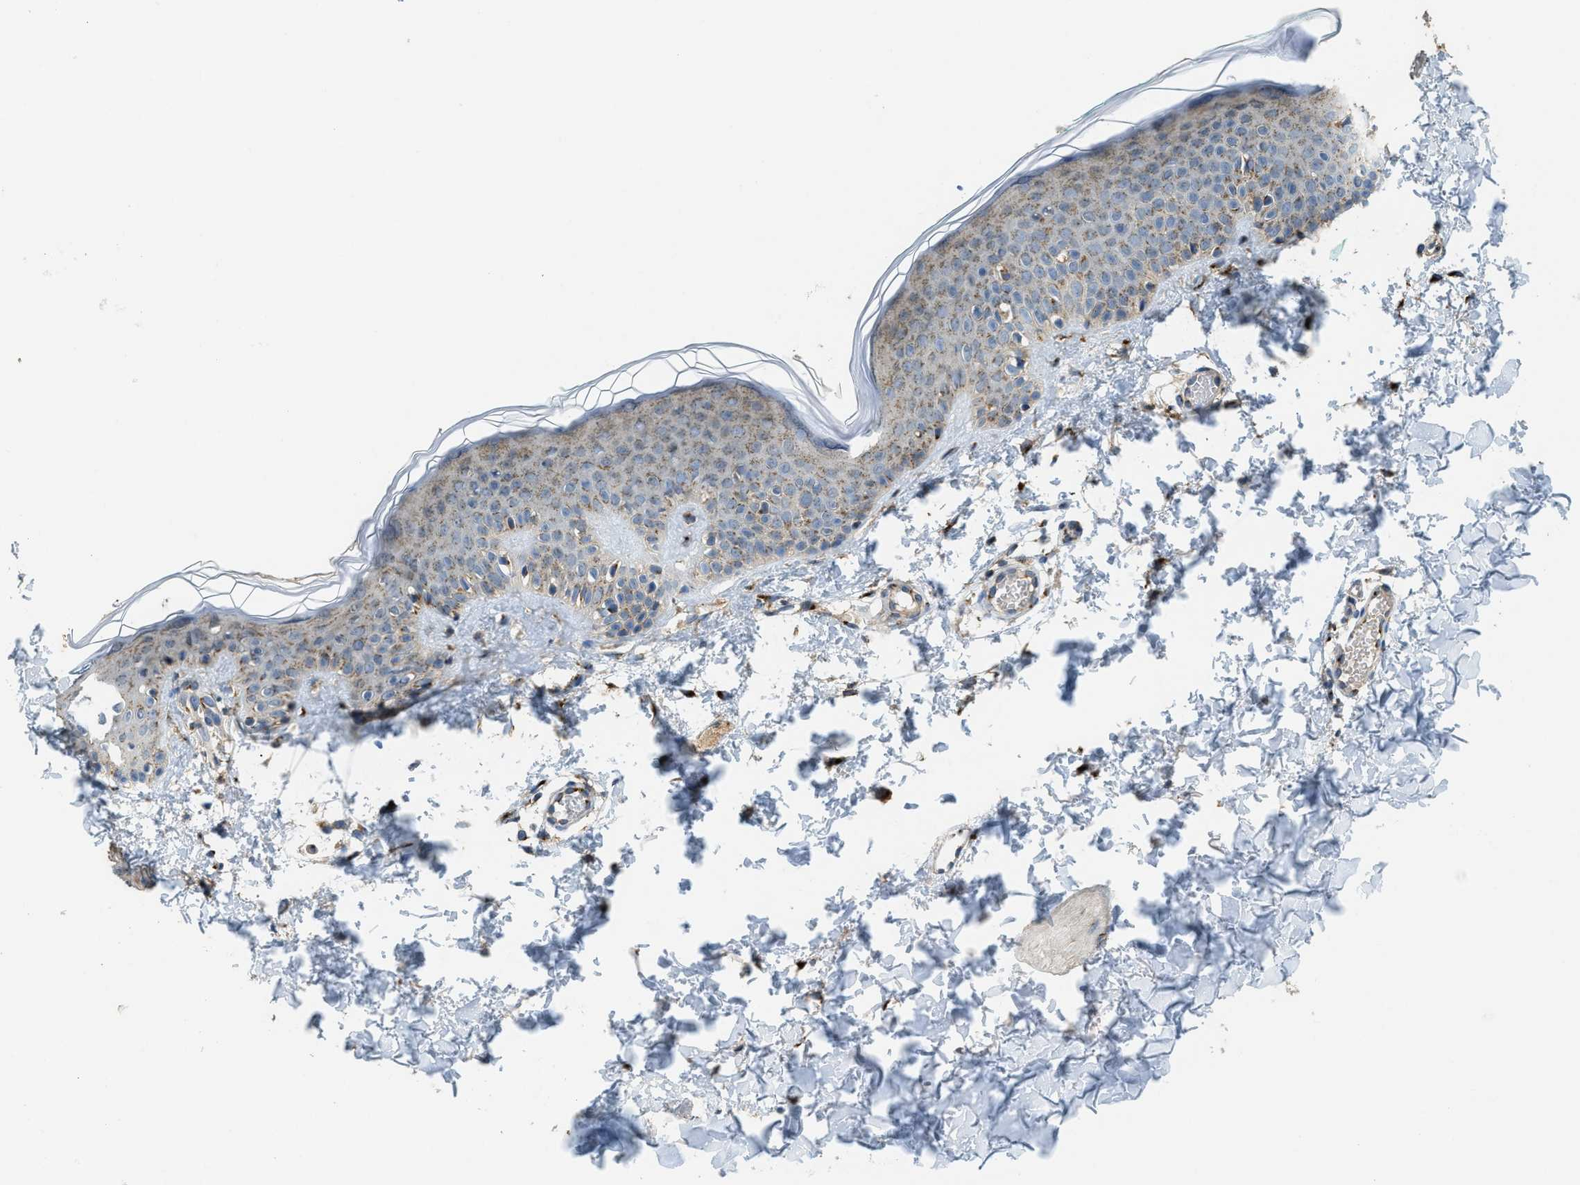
{"staining": {"intensity": "strong", "quantity": ">75%", "location": "cytoplasmic/membranous"}, "tissue": "skin", "cell_type": "Fibroblasts", "image_type": "normal", "snomed": [{"axis": "morphology", "description": "Normal tissue, NOS"}, {"axis": "topography", "description": "Skin"}], "caption": "Skin stained for a protein (brown) demonstrates strong cytoplasmic/membranous positive expression in approximately >75% of fibroblasts.", "gene": "IPO7", "patient": {"sex": "male", "age": 30}}